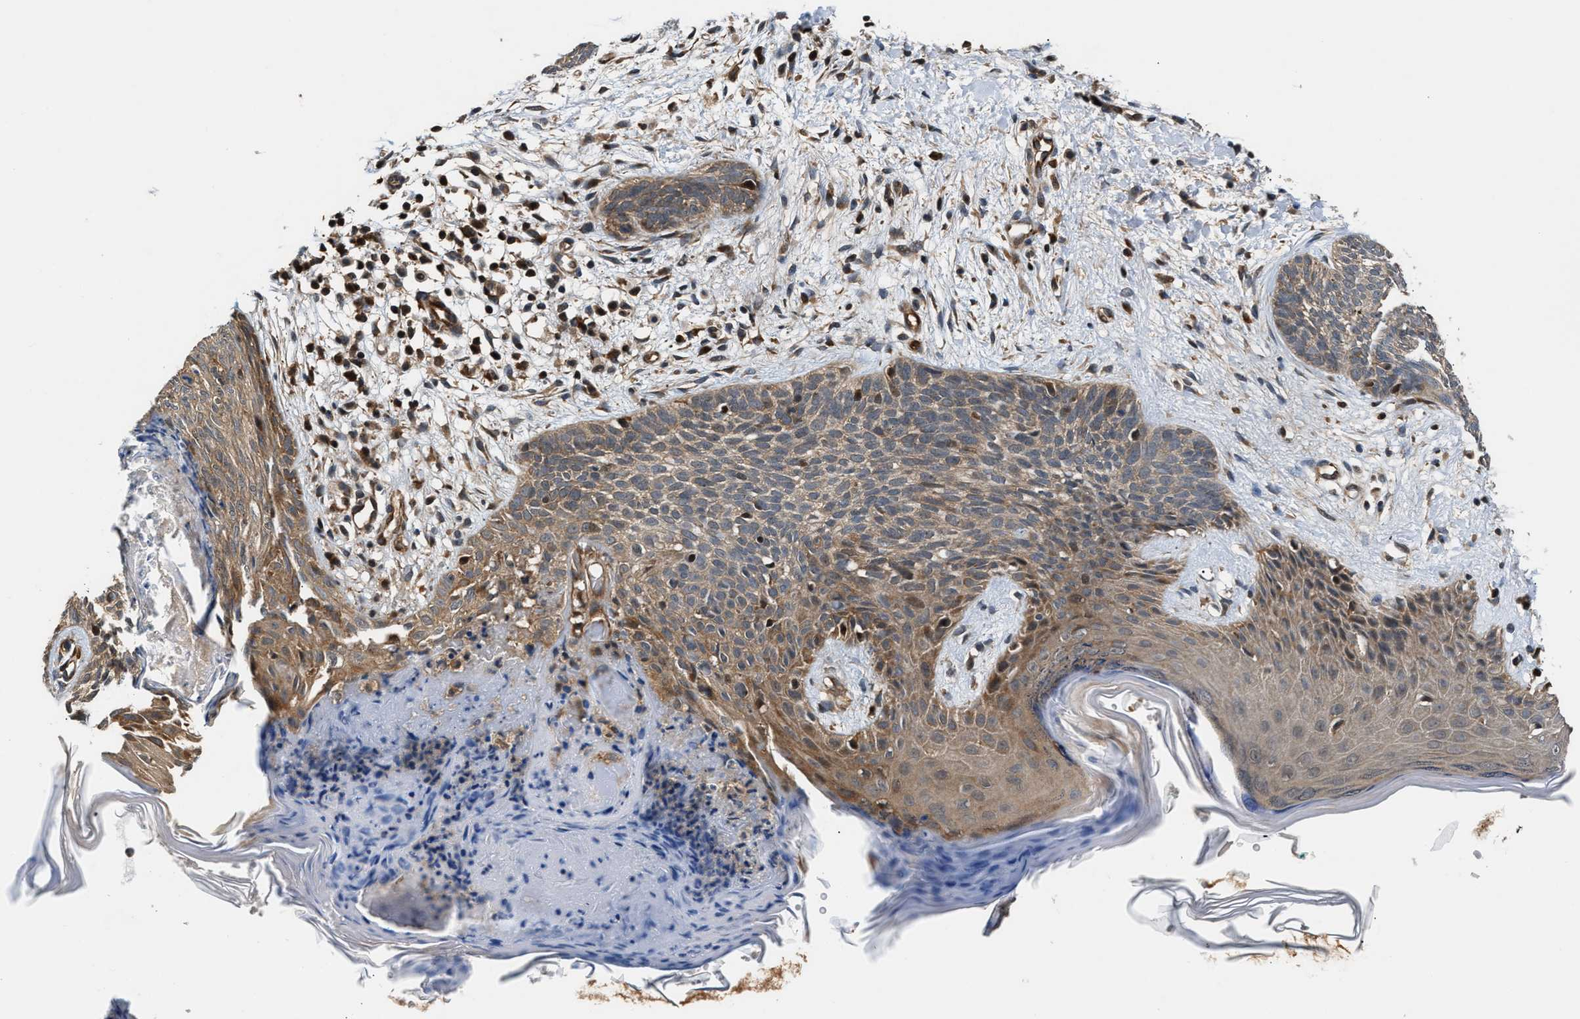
{"staining": {"intensity": "weak", "quantity": "25%-75%", "location": "cytoplasmic/membranous"}, "tissue": "skin cancer", "cell_type": "Tumor cells", "image_type": "cancer", "snomed": [{"axis": "morphology", "description": "Basal cell carcinoma"}, {"axis": "topography", "description": "Skin"}], "caption": "Weak cytoplasmic/membranous expression for a protein is identified in about 25%-75% of tumor cells of skin cancer (basal cell carcinoma) using immunohistochemistry.", "gene": "TUT7", "patient": {"sex": "female", "age": 59}}